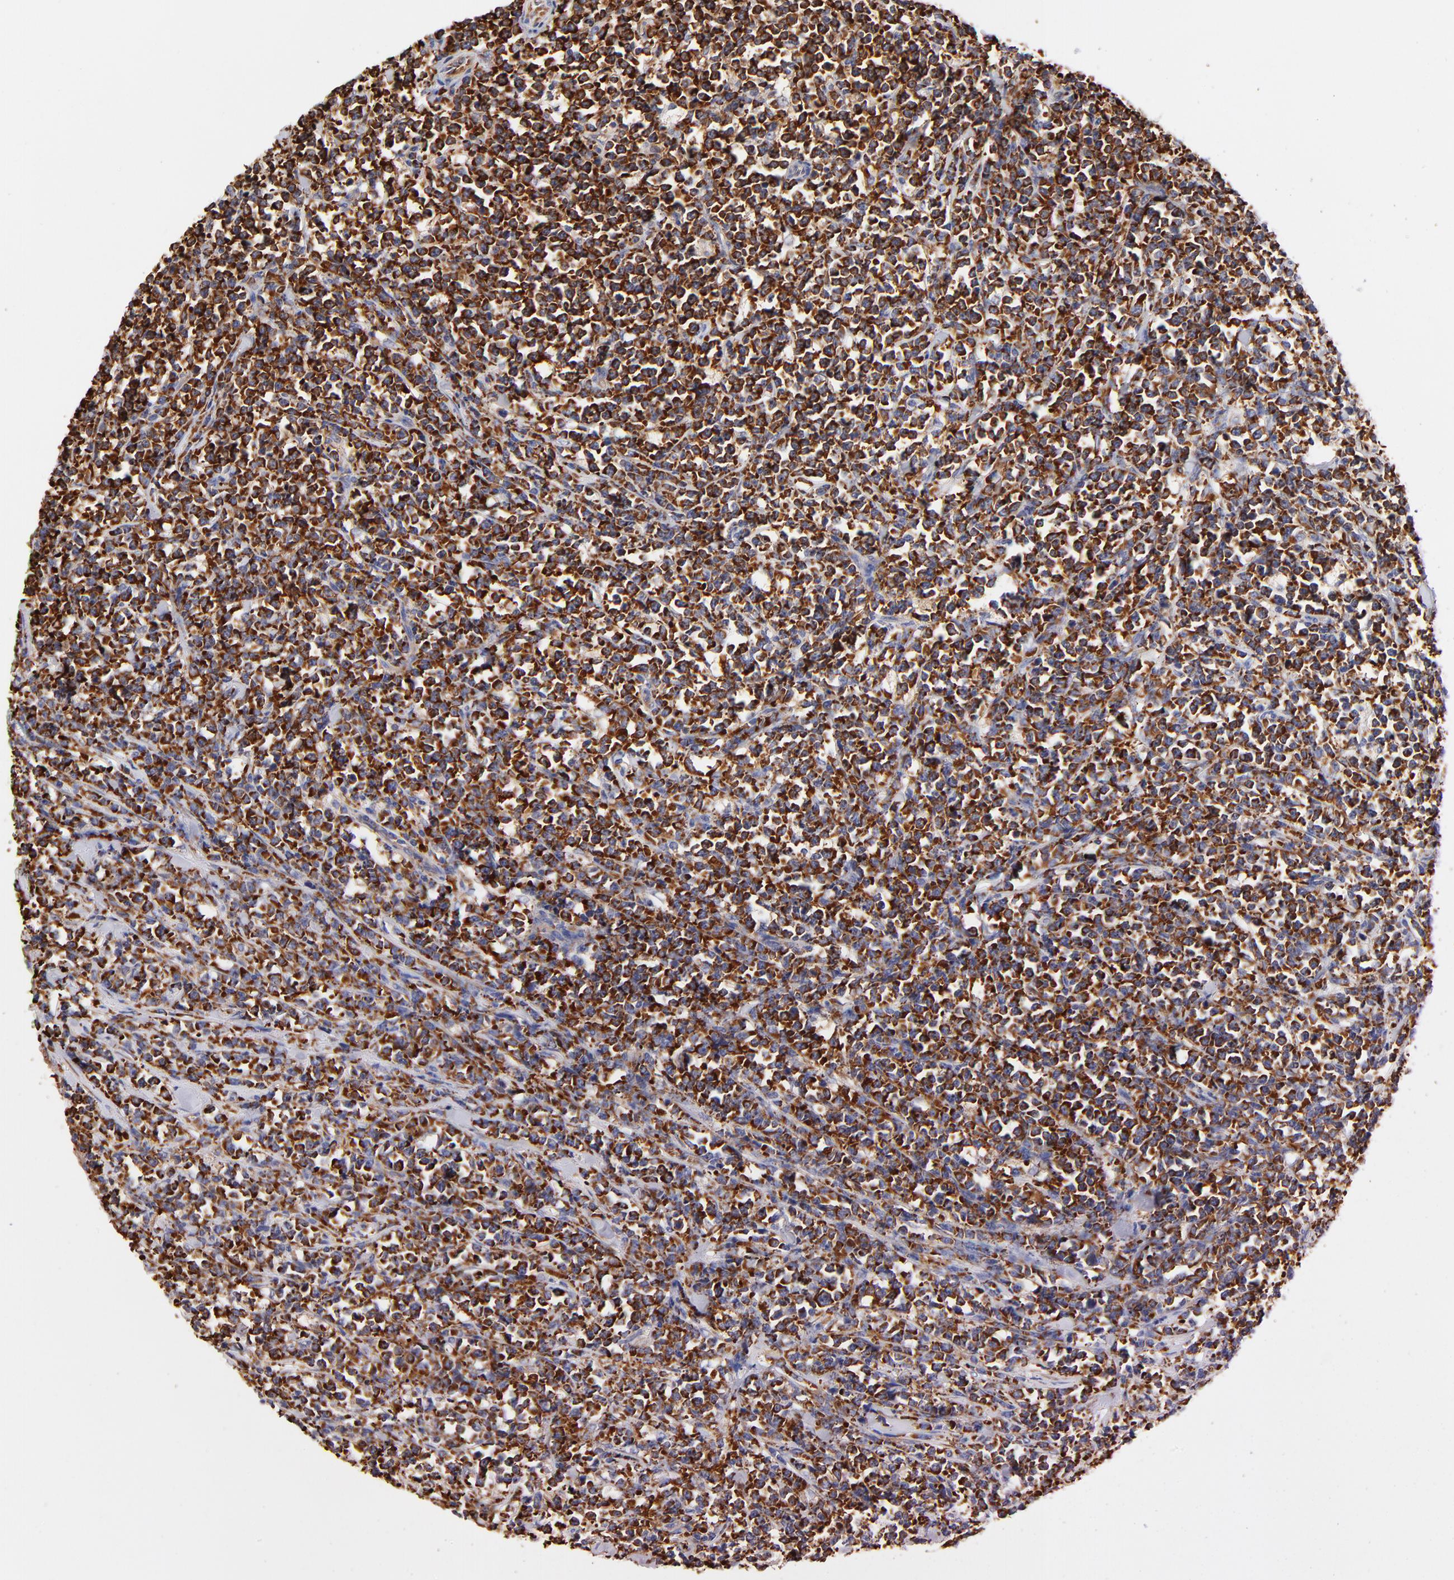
{"staining": {"intensity": "strong", "quantity": ">75%", "location": "cytoplasmic/membranous"}, "tissue": "lymphoma", "cell_type": "Tumor cells", "image_type": "cancer", "snomed": [{"axis": "morphology", "description": "Malignant lymphoma, non-Hodgkin's type, High grade"}, {"axis": "topography", "description": "Small intestine"}, {"axis": "topography", "description": "Colon"}], "caption": "High-grade malignant lymphoma, non-Hodgkin's type stained for a protein (brown) exhibits strong cytoplasmic/membranous positive expression in approximately >75% of tumor cells.", "gene": "RPL27", "patient": {"sex": "male", "age": 8}}